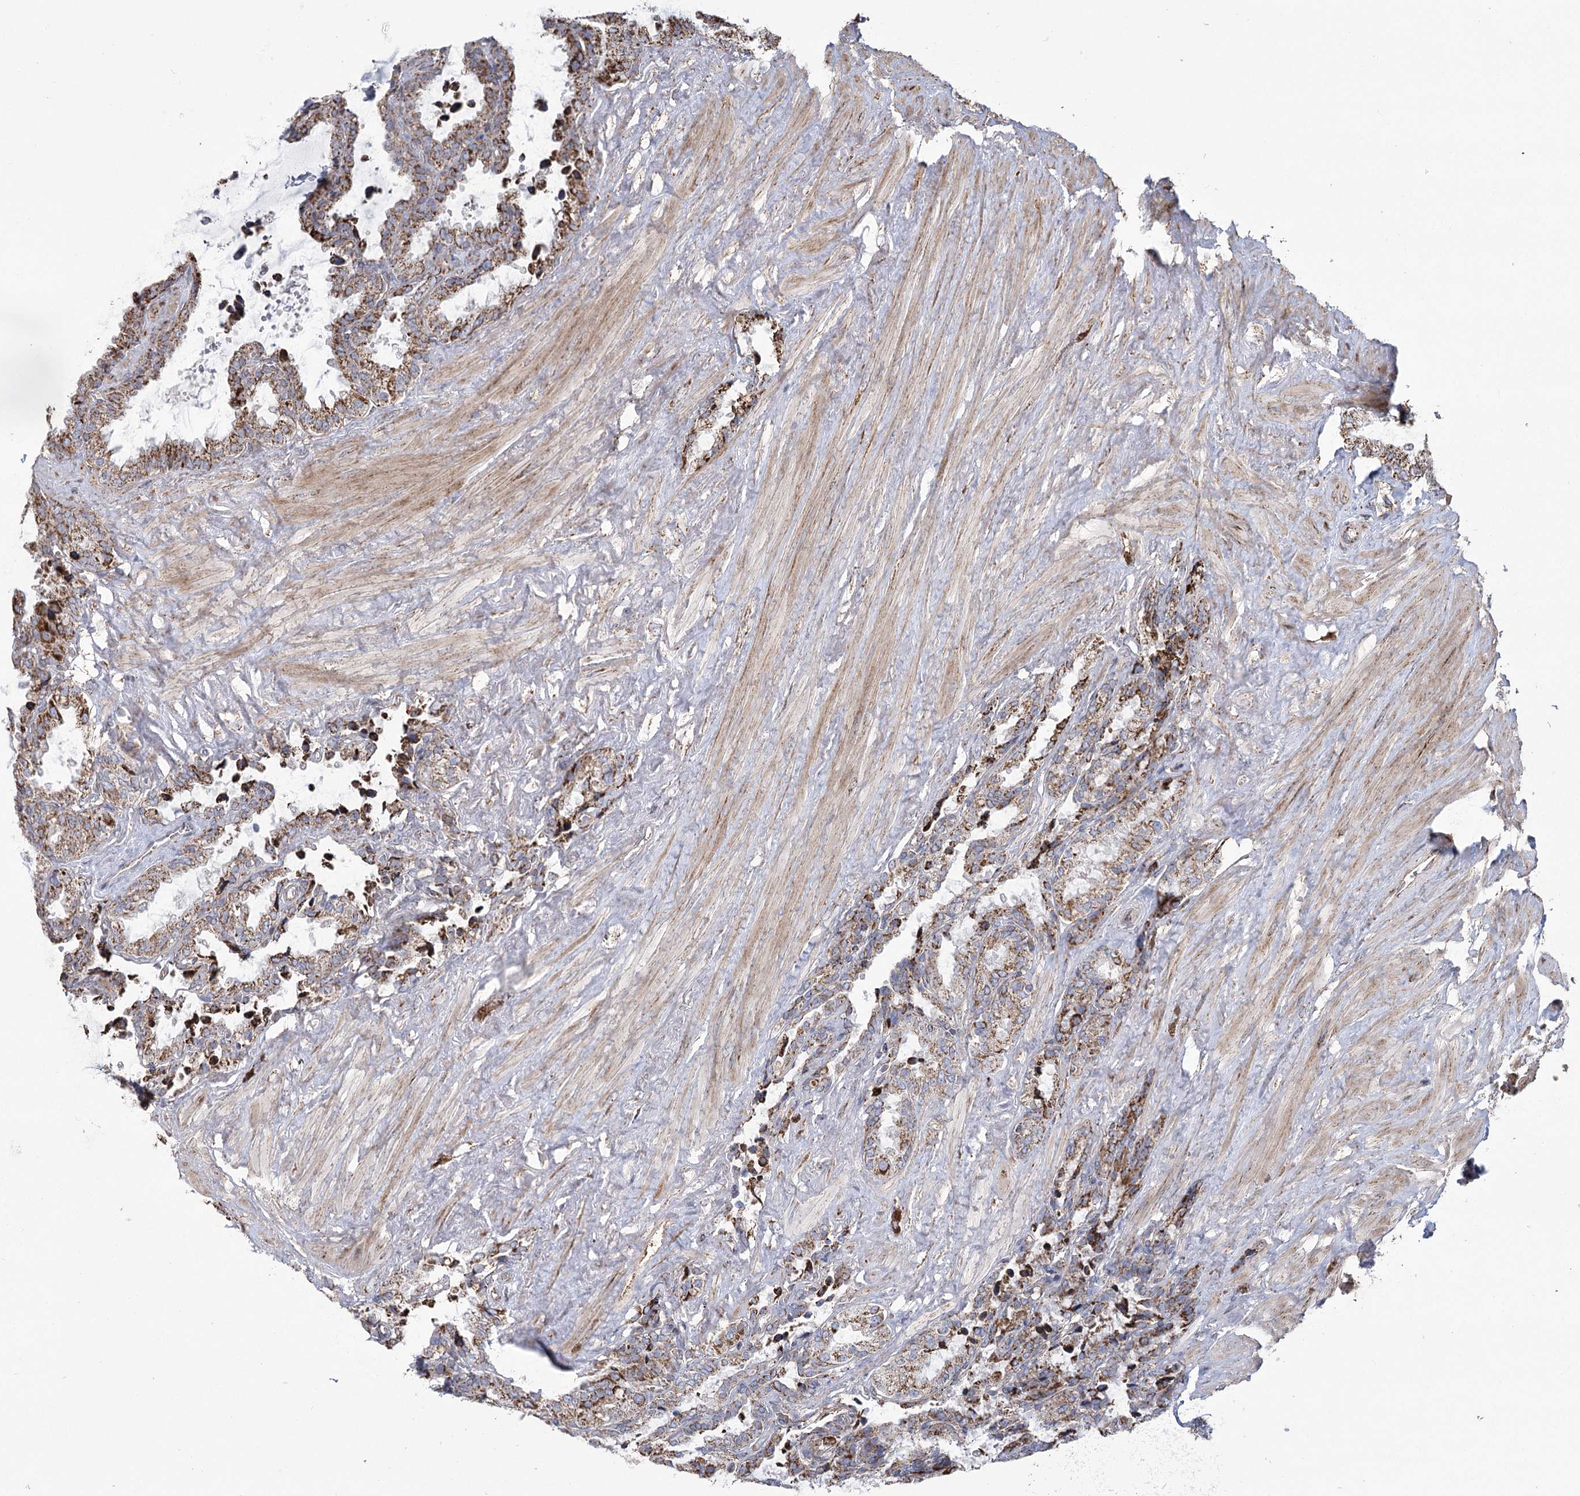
{"staining": {"intensity": "strong", "quantity": "25%-75%", "location": "cytoplasmic/membranous"}, "tissue": "seminal vesicle", "cell_type": "Glandular cells", "image_type": "normal", "snomed": [{"axis": "morphology", "description": "Normal tissue, NOS"}, {"axis": "topography", "description": "Seminal veicle"}], "caption": "Immunohistochemical staining of benign seminal vesicle exhibits strong cytoplasmic/membranous protein expression in approximately 25%-75% of glandular cells. (DAB IHC, brown staining for protein, blue staining for nuclei).", "gene": "RANBP3L", "patient": {"sex": "male", "age": 46}}